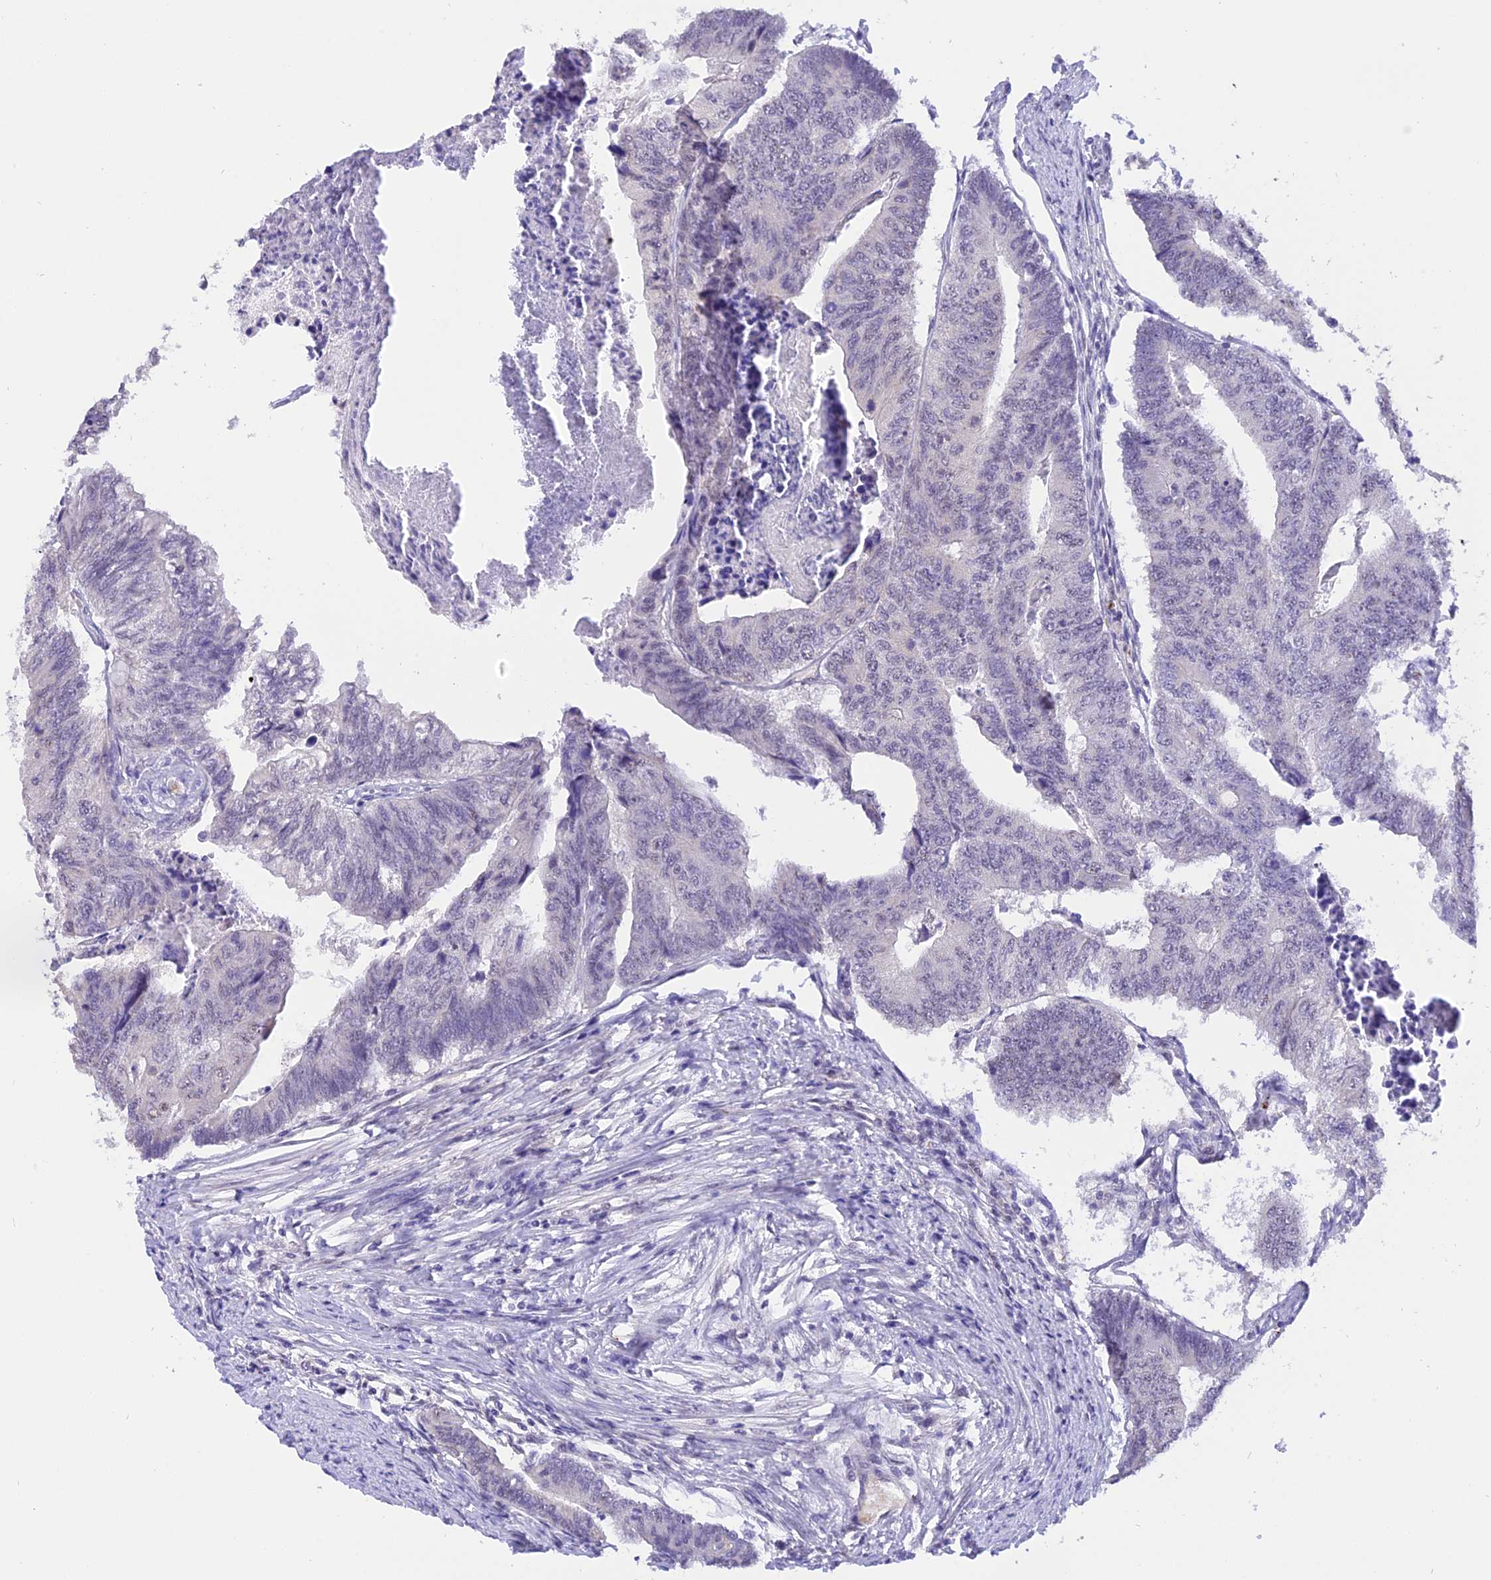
{"staining": {"intensity": "negative", "quantity": "none", "location": "none"}, "tissue": "colorectal cancer", "cell_type": "Tumor cells", "image_type": "cancer", "snomed": [{"axis": "morphology", "description": "Adenocarcinoma, NOS"}, {"axis": "topography", "description": "Colon"}], "caption": "This is an immunohistochemistry (IHC) histopathology image of colorectal adenocarcinoma. There is no positivity in tumor cells.", "gene": "AHSP", "patient": {"sex": "female", "age": 67}}